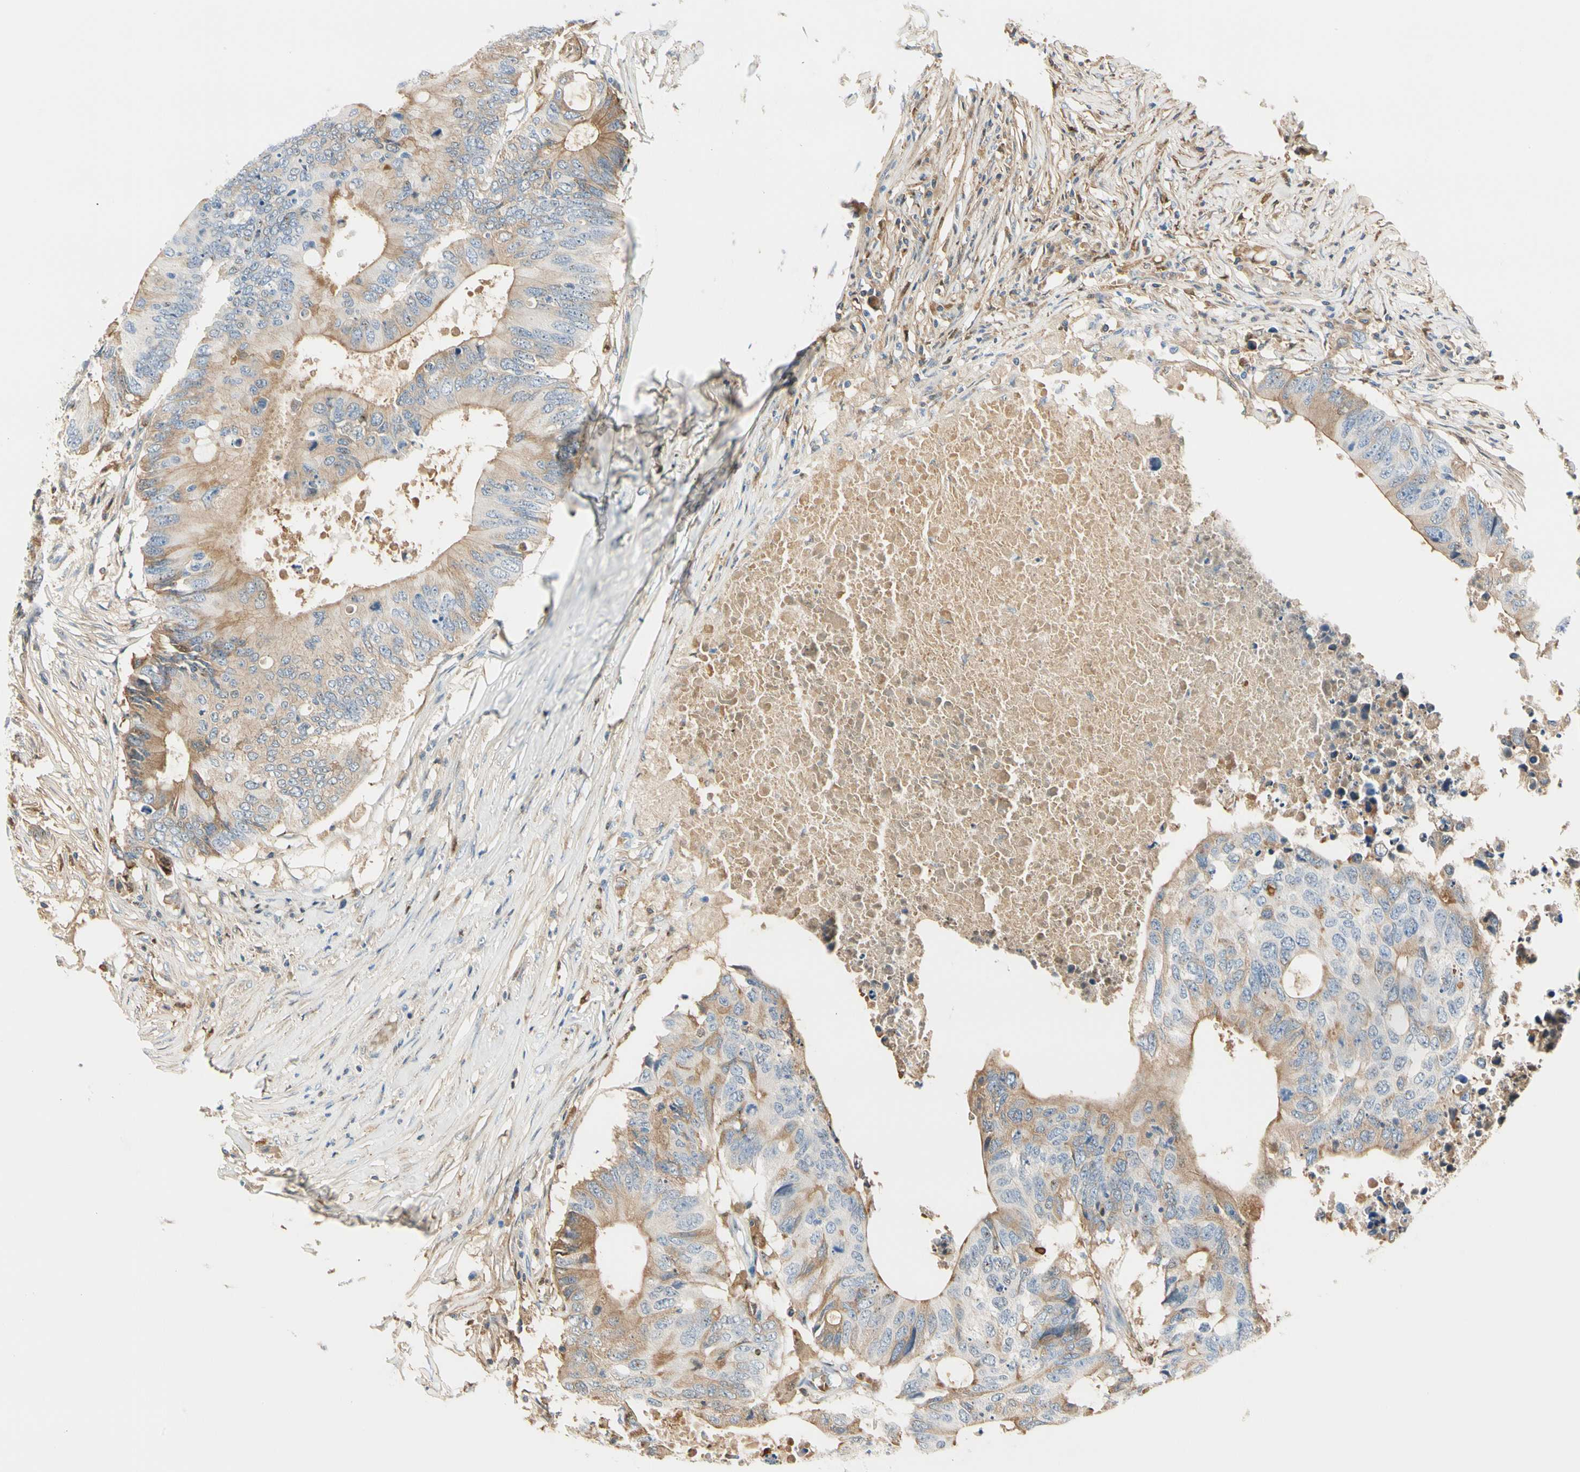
{"staining": {"intensity": "moderate", "quantity": "25%-75%", "location": "cytoplasmic/membranous"}, "tissue": "colorectal cancer", "cell_type": "Tumor cells", "image_type": "cancer", "snomed": [{"axis": "morphology", "description": "Adenocarcinoma, NOS"}, {"axis": "topography", "description": "Colon"}], "caption": "Tumor cells demonstrate moderate cytoplasmic/membranous expression in approximately 25%-75% of cells in colorectal adenocarcinoma.", "gene": "LAMB3", "patient": {"sex": "male", "age": 71}}